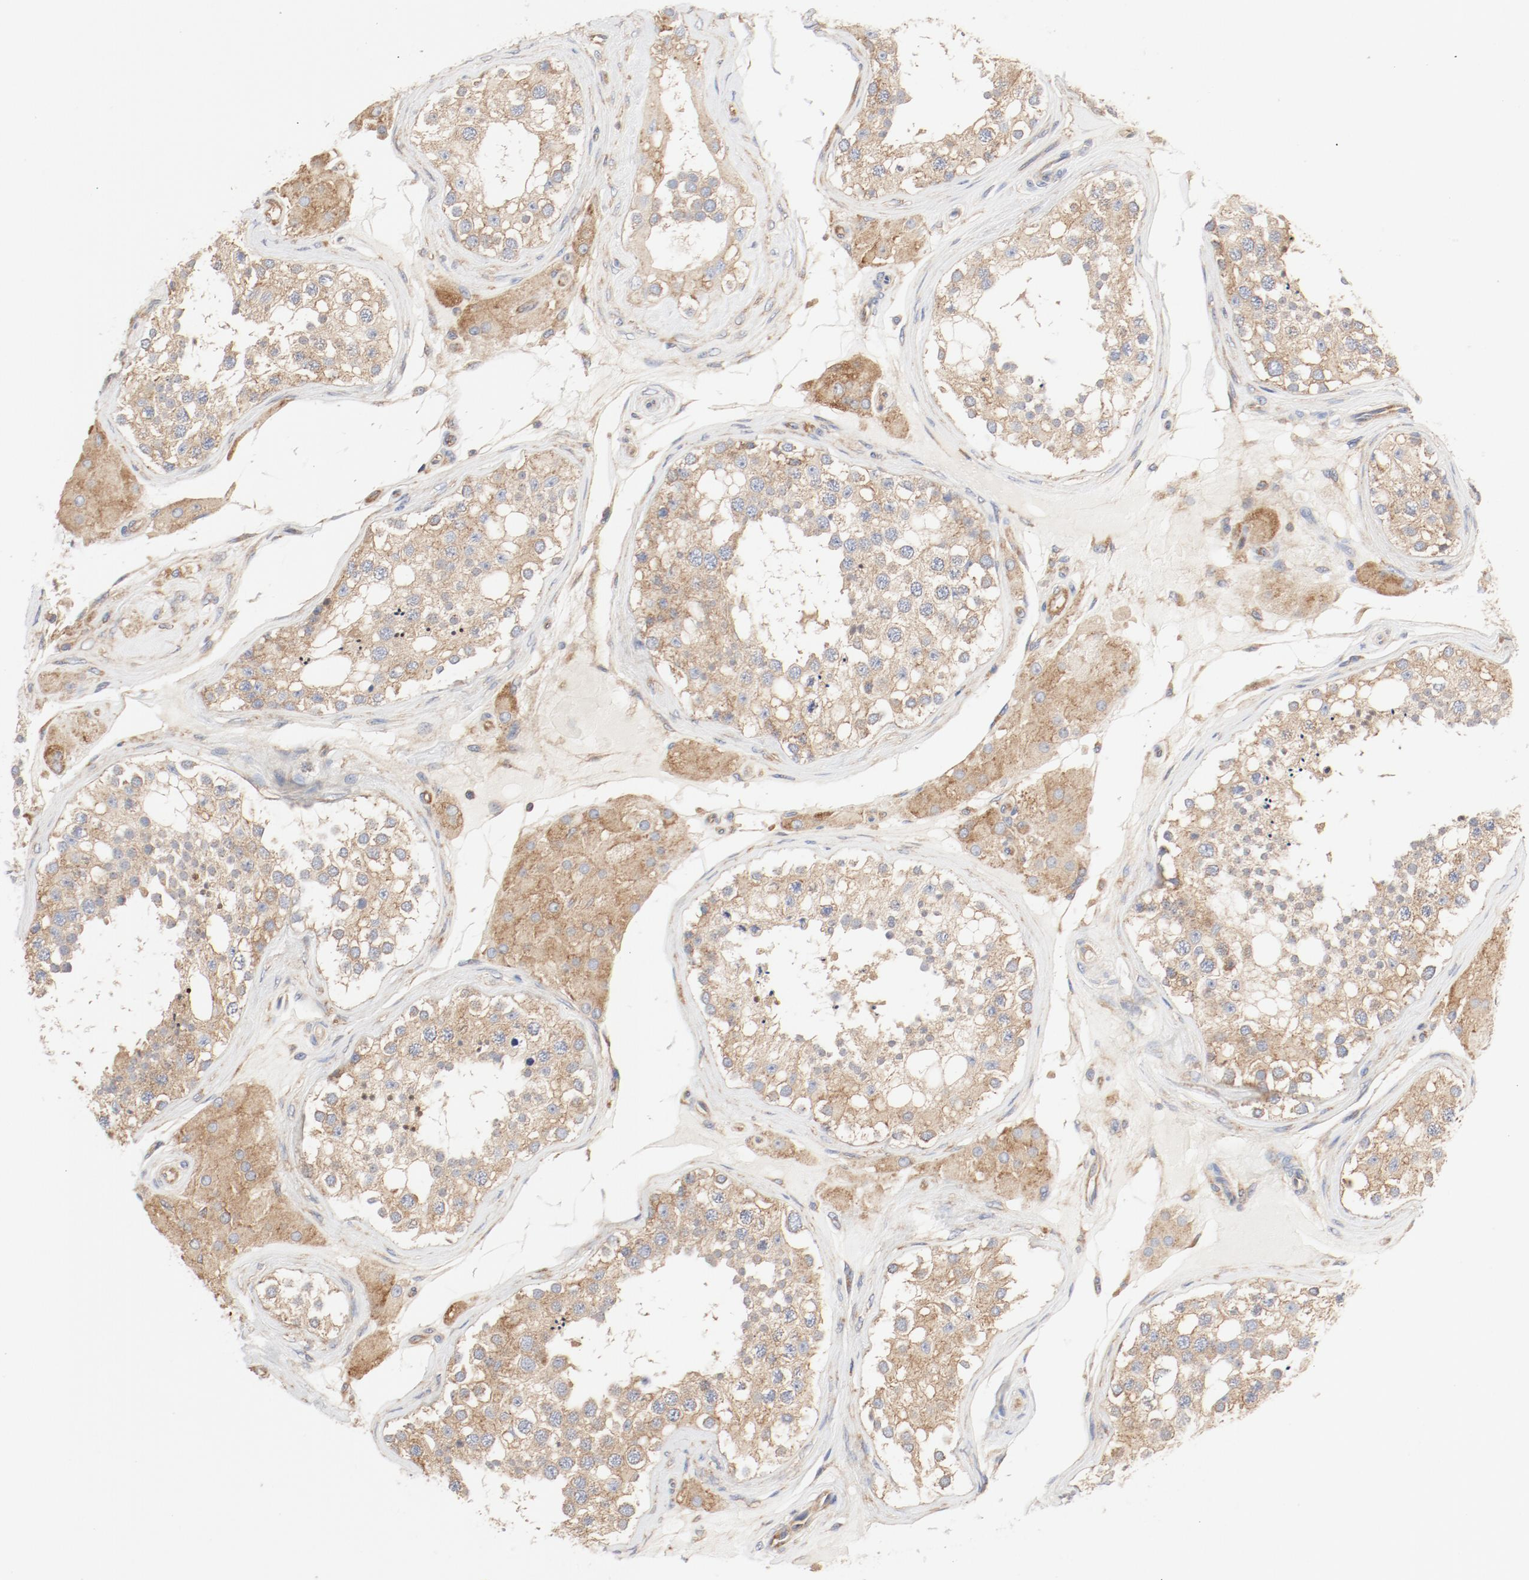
{"staining": {"intensity": "moderate", "quantity": ">75%", "location": "cytoplasmic/membranous"}, "tissue": "testis", "cell_type": "Cells in seminiferous ducts", "image_type": "normal", "snomed": [{"axis": "morphology", "description": "Normal tissue, NOS"}, {"axis": "topography", "description": "Testis"}], "caption": "An IHC histopathology image of benign tissue is shown. Protein staining in brown shows moderate cytoplasmic/membranous positivity in testis within cells in seminiferous ducts. Using DAB (brown) and hematoxylin (blue) stains, captured at high magnification using brightfield microscopy.", "gene": "RPS6", "patient": {"sex": "male", "age": 68}}